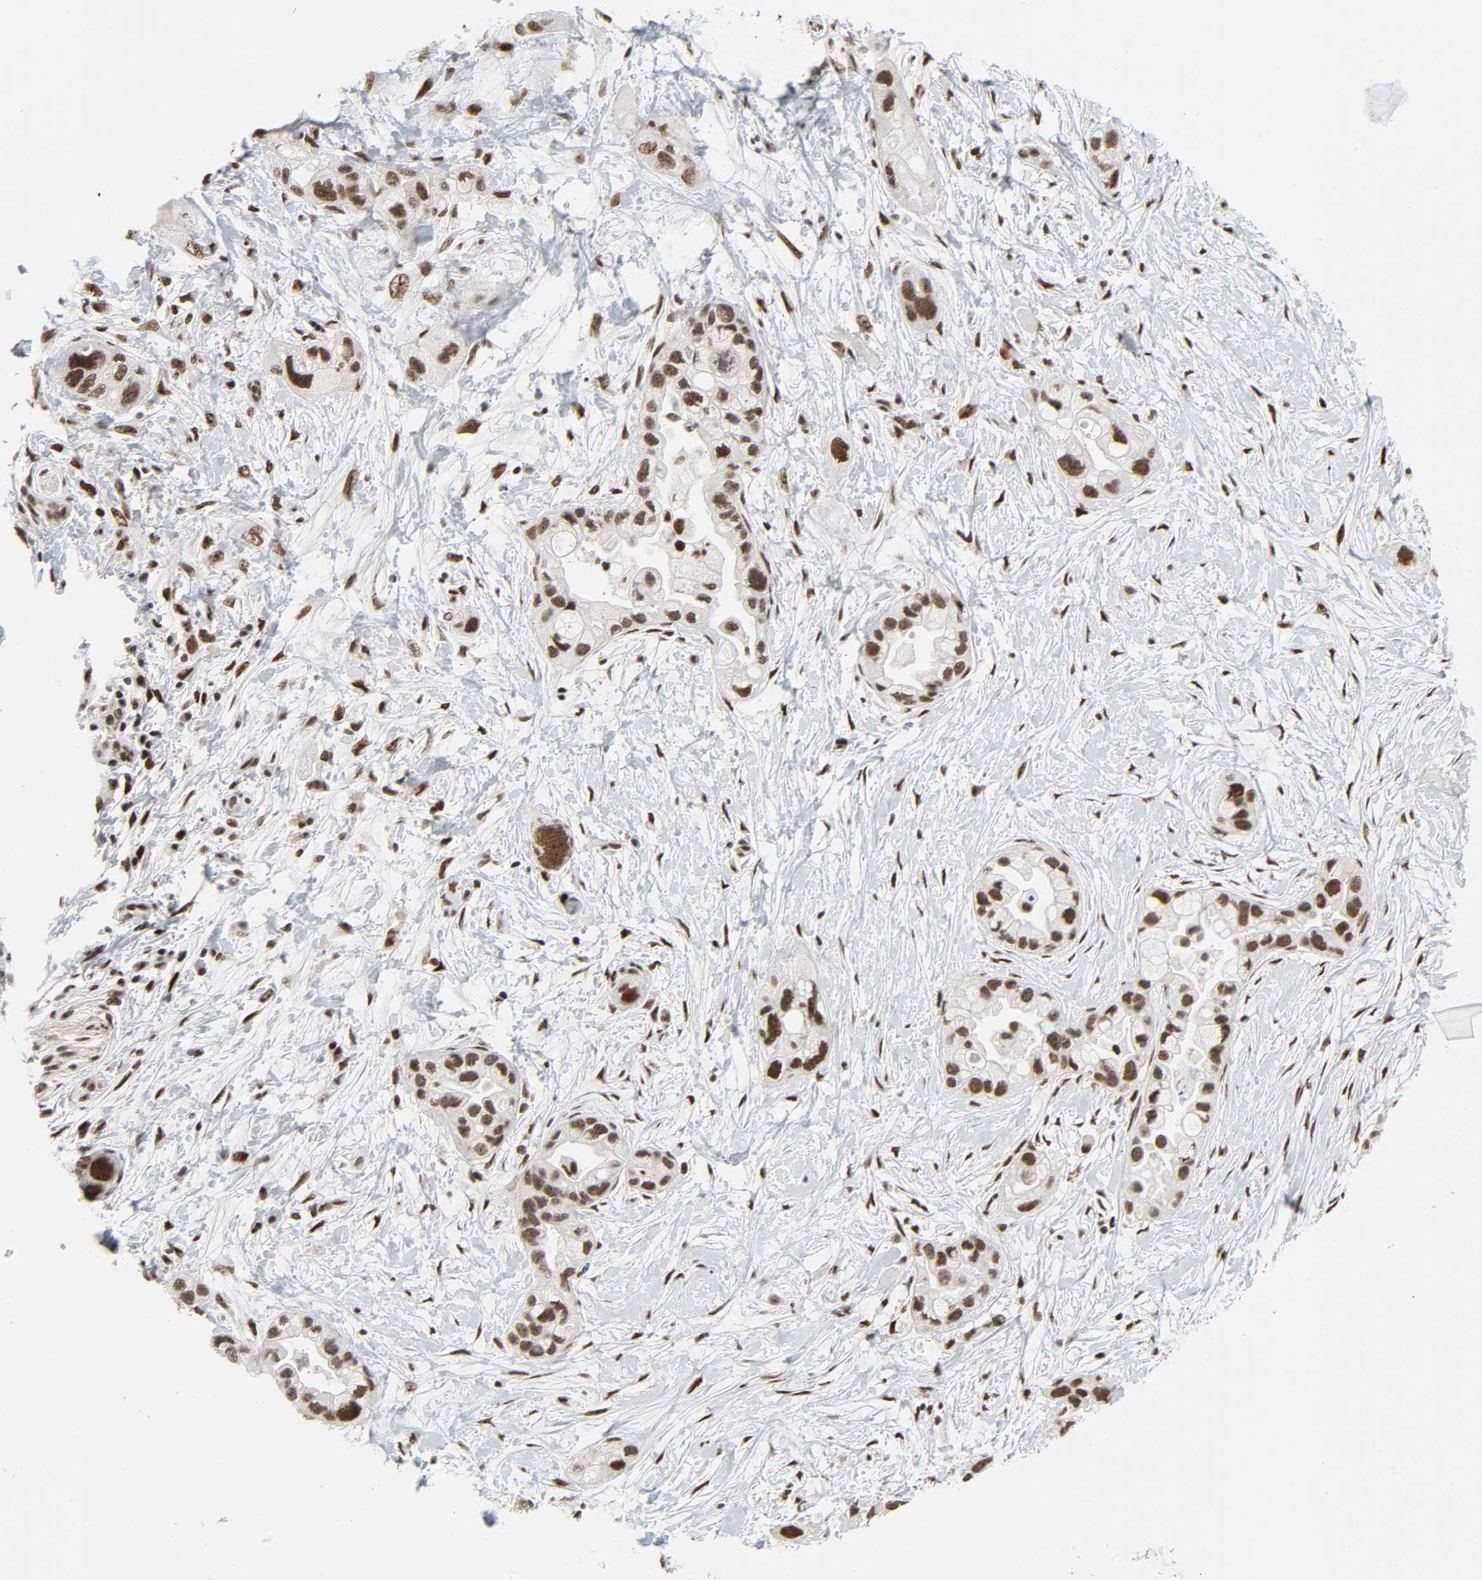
{"staining": {"intensity": "strong", "quantity": ">75%", "location": "nuclear"}, "tissue": "pancreatic cancer", "cell_type": "Tumor cells", "image_type": "cancer", "snomed": [{"axis": "morphology", "description": "Adenocarcinoma, NOS"}, {"axis": "topography", "description": "Pancreas"}], "caption": "Protein expression analysis of human adenocarcinoma (pancreatic) reveals strong nuclear positivity in about >75% of tumor cells.", "gene": "CDK7", "patient": {"sex": "female", "age": 77}}